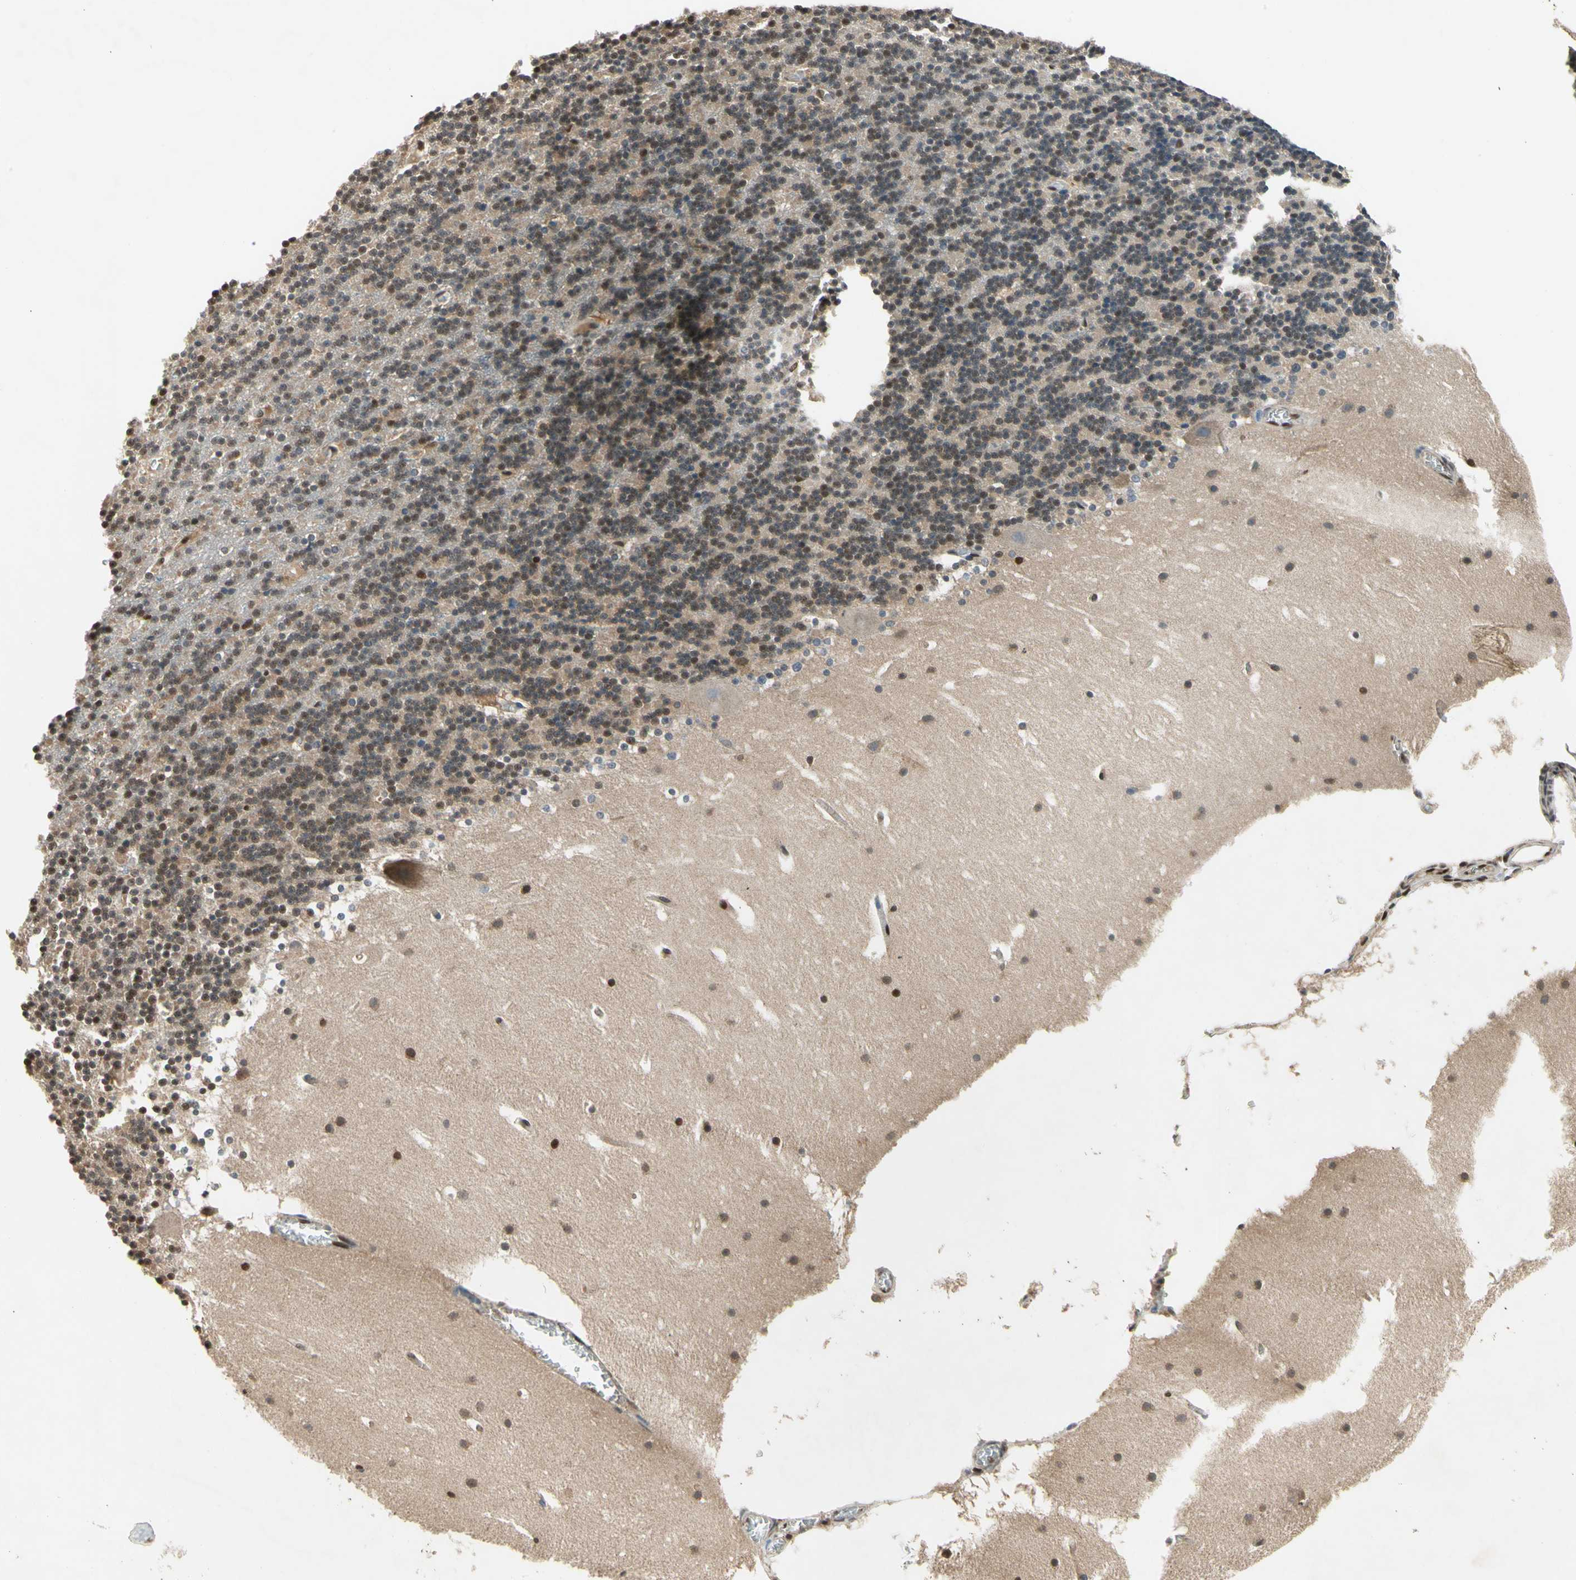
{"staining": {"intensity": "moderate", "quantity": "25%-75%", "location": "nuclear"}, "tissue": "cerebellum", "cell_type": "Cells in granular layer", "image_type": "normal", "snomed": [{"axis": "morphology", "description": "Normal tissue, NOS"}, {"axis": "topography", "description": "Cerebellum"}], "caption": "DAB immunohistochemical staining of benign human cerebellum reveals moderate nuclear protein staining in approximately 25%-75% of cells in granular layer. The staining is performed using DAB brown chromogen to label protein expression. The nuclei are counter-stained blue using hematoxylin.", "gene": "GSR", "patient": {"sex": "male", "age": 45}}